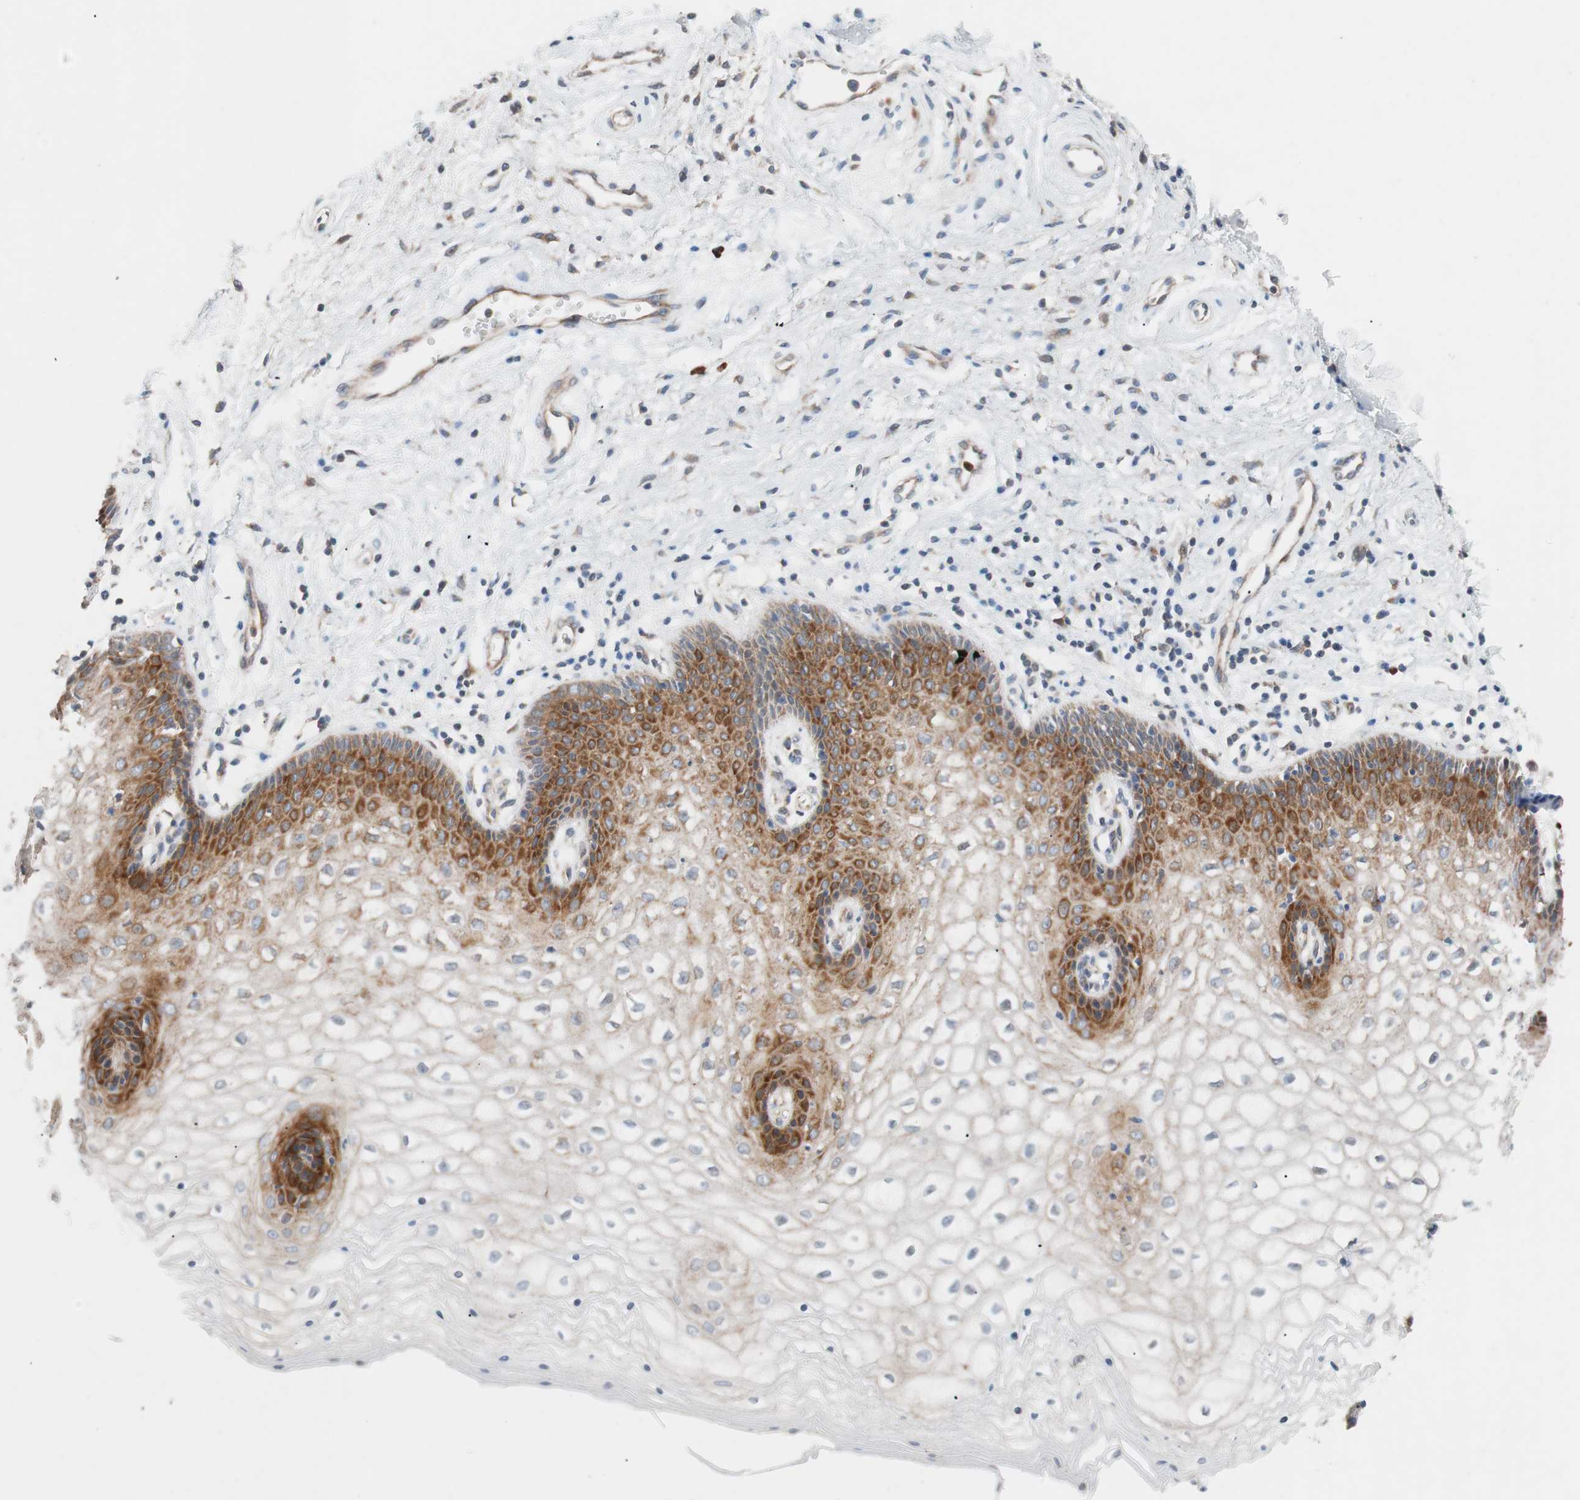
{"staining": {"intensity": "strong", "quantity": "25%-75%", "location": "cytoplasmic/membranous"}, "tissue": "vagina", "cell_type": "Squamous epithelial cells", "image_type": "normal", "snomed": [{"axis": "morphology", "description": "Normal tissue, NOS"}, {"axis": "topography", "description": "Vagina"}], "caption": "IHC (DAB (3,3'-diaminobenzidine)) staining of benign human vagina reveals strong cytoplasmic/membranous protein expression in approximately 25%-75% of squamous epithelial cells.", "gene": "FAAH", "patient": {"sex": "female", "age": 34}}